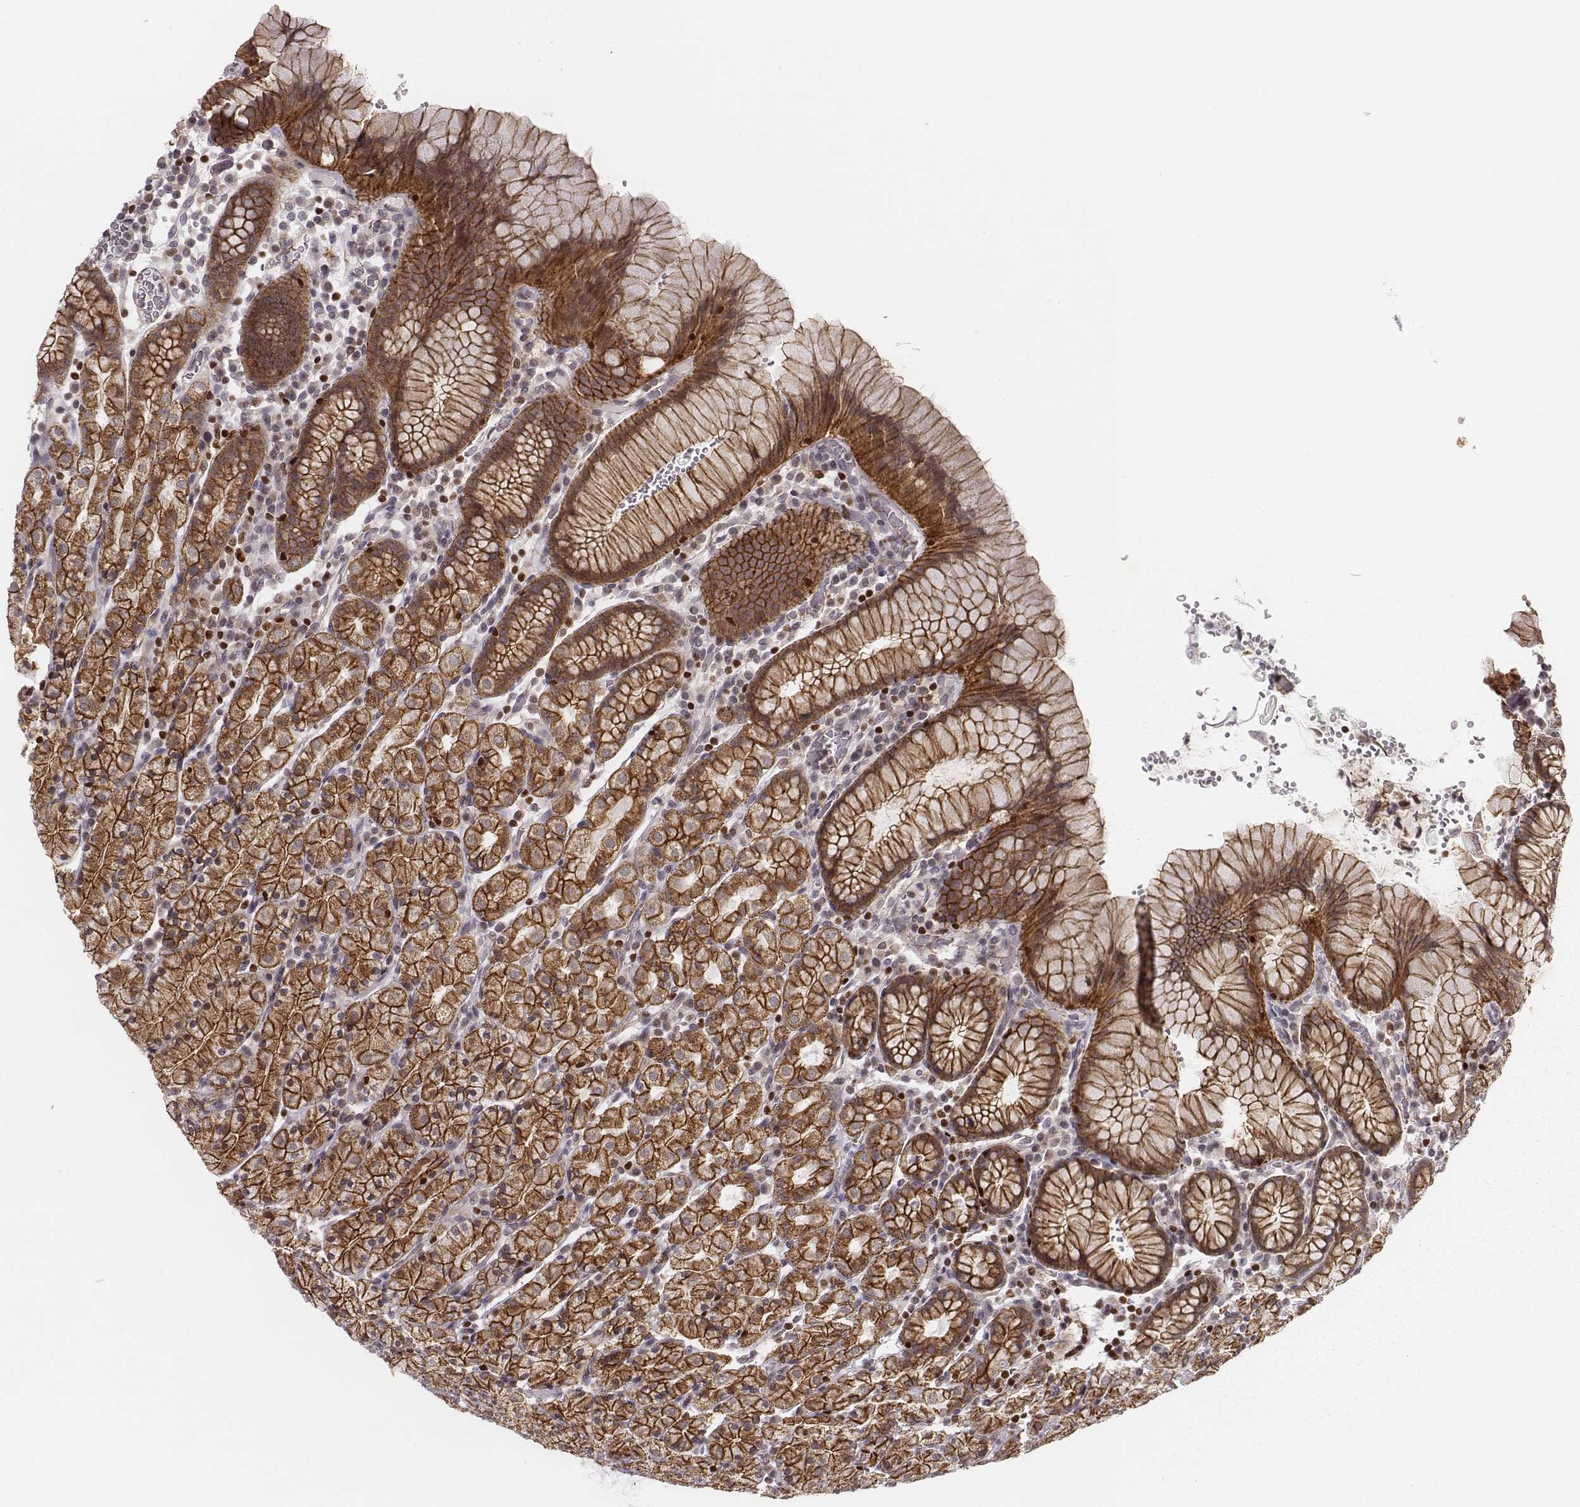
{"staining": {"intensity": "strong", "quantity": ">75%", "location": "cytoplasmic/membranous"}, "tissue": "stomach", "cell_type": "Glandular cells", "image_type": "normal", "snomed": [{"axis": "morphology", "description": "Normal tissue, NOS"}, {"axis": "topography", "description": "Stomach, upper"}, {"axis": "topography", "description": "Stomach"}], "caption": "This micrograph shows unremarkable stomach stained with immunohistochemistry (IHC) to label a protein in brown. The cytoplasmic/membranous of glandular cells show strong positivity for the protein. Nuclei are counter-stained blue.", "gene": "WDR59", "patient": {"sex": "male", "age": 62}}